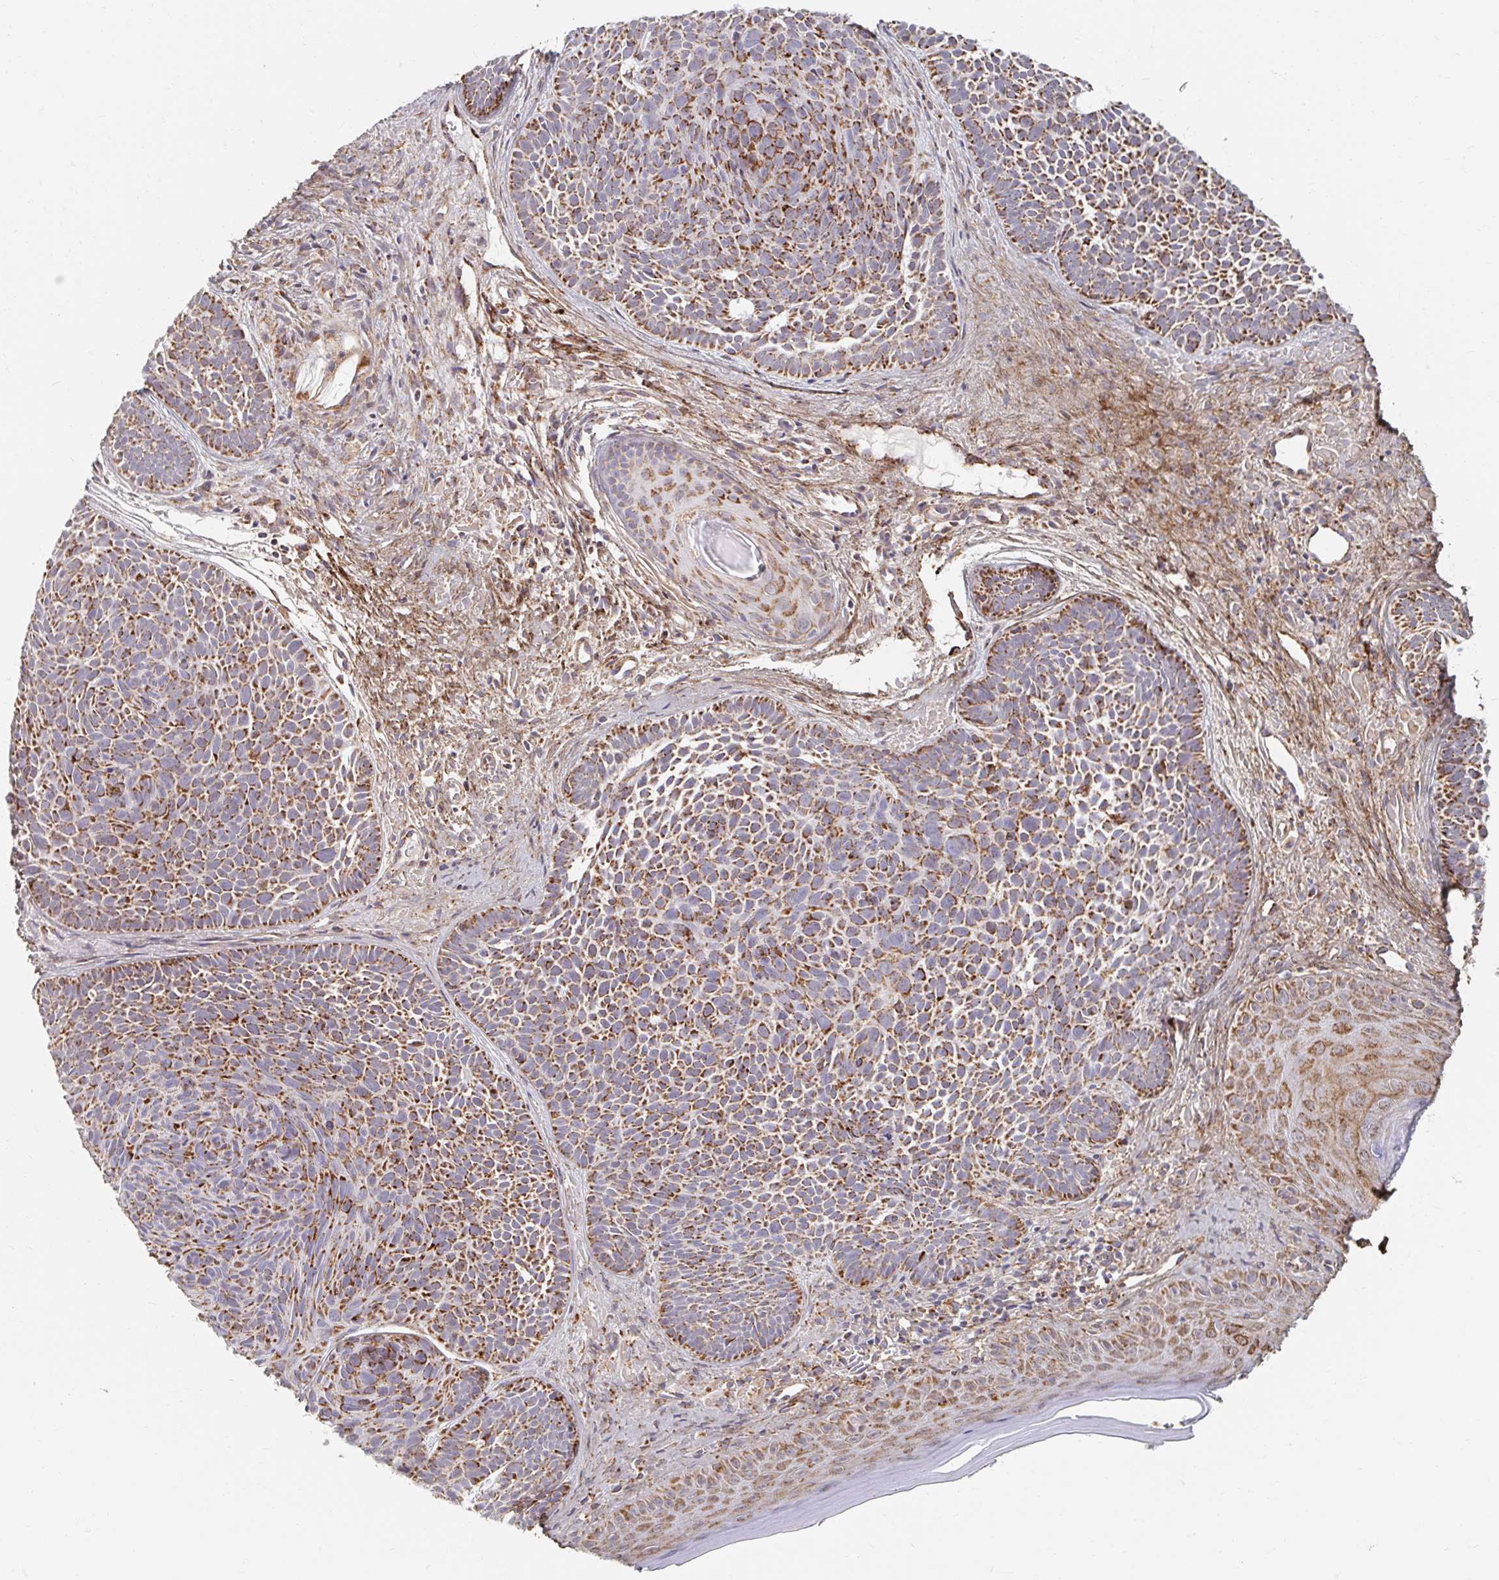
{"staining": {"intensity": "moderate", "quantity": ">75%", "location": "cytoplasmic/membranous"}, "tissue": "skin cancer", "cell_type": "Tumor cells", "image_type": "cancer", "snomed": [{"axis": "morphology", "description": "Basal cell carcinoma"}, {"axis": "topography", "description": "Skin"}], "caption": "A brown stain labels moderate cytoplasmic/membranous positivity of a protein in basal cell carcinoma (skin) tumor cells.", "gene": "MAVS", "patient": {"sex": "male", "age": 81}}